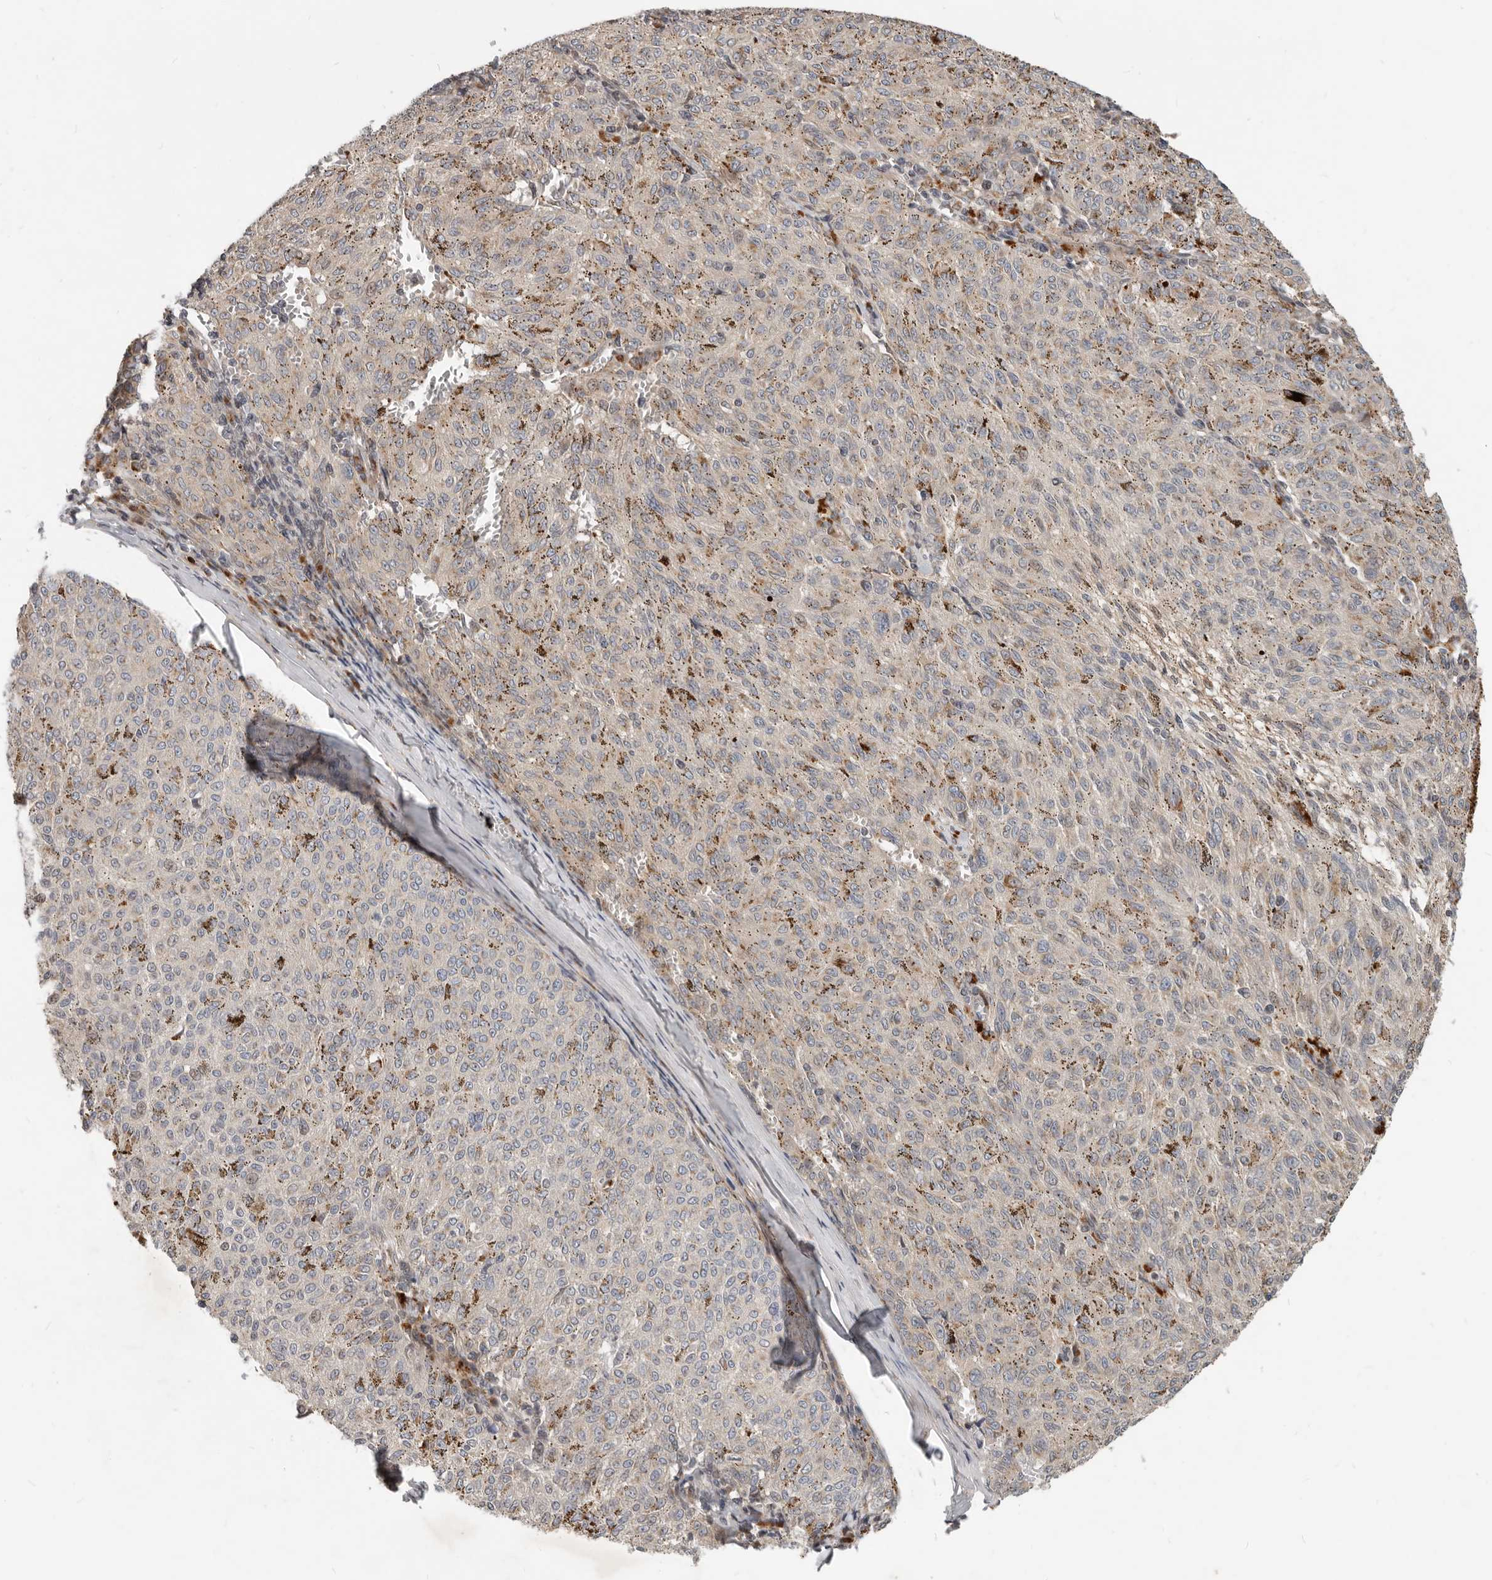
{"staining": {"intensity": "negative", "quantity": "none", "location": "none"}, "tissue": "melanoma", "cell_type": "Tumor cells", "image_type": "cancer", "snomed": [{"axis": "morphology", "description": "Malignant melanoma, NOS"}, {"axis": "topography", "description": "Skin"}], "caption": "Histopathology image shows no significant protein staining in tumor cells of melanoma.", "gene": "NPY4R", "patient": {"sex": "female", "age": 72}}